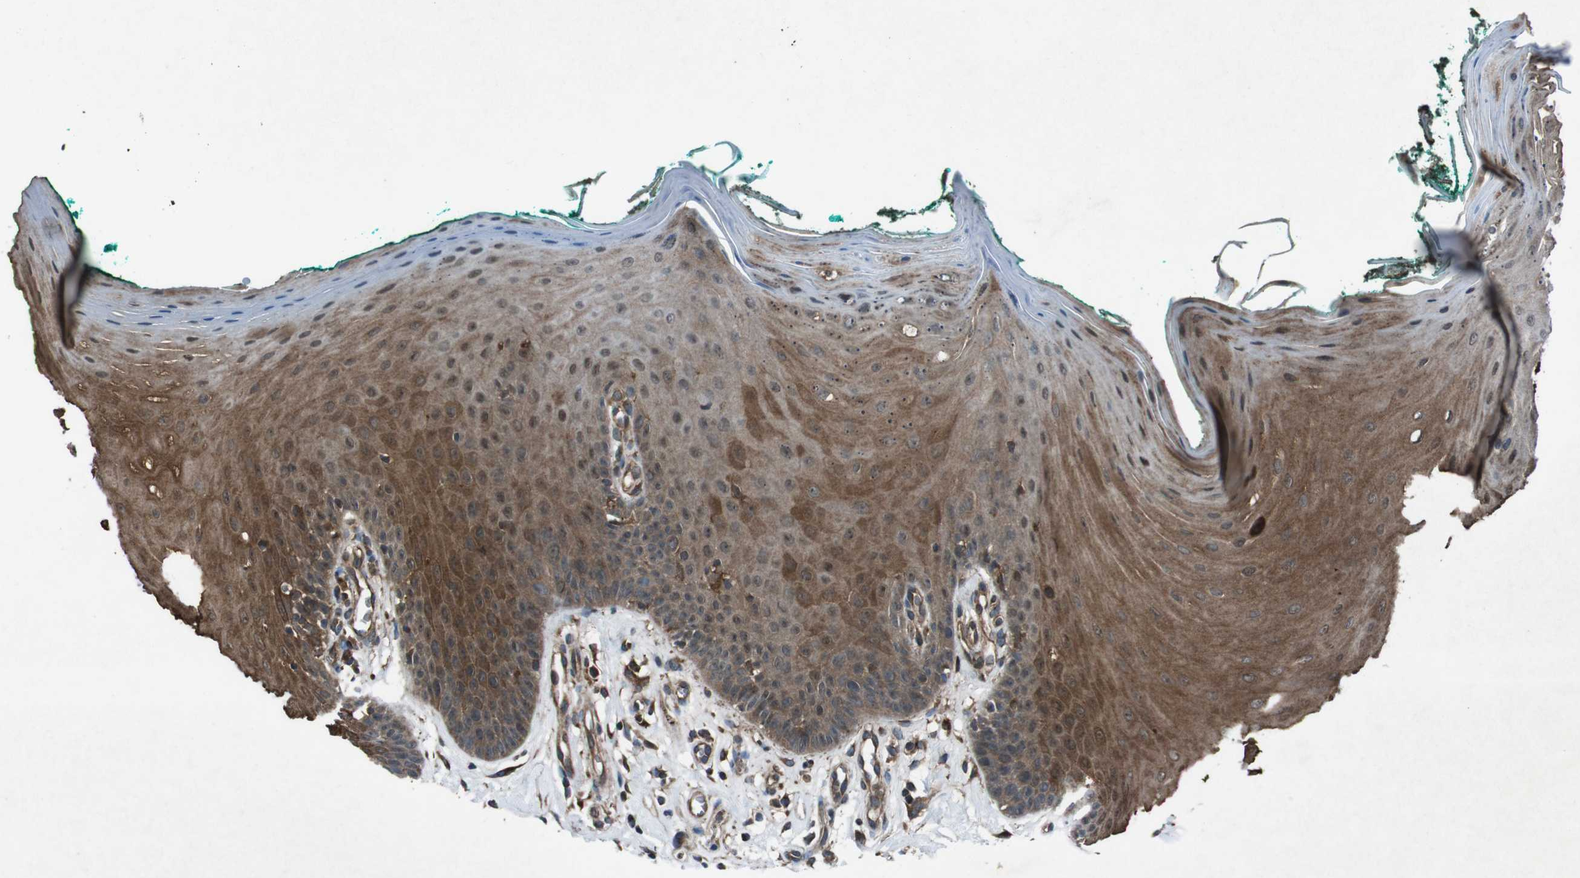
{"staining": {"intensity": "moderate", "quantity": ">75%", "location": "cytoplasmic/membranous"}, "tissue": "oral mucosa", "cell_type": "Squamous epithelial cells", "image_type": "normal", "snomed": [{"axis": "morphology", "description": "Normal tissue, NOS"}, {"axis": "topography", "description": "Skeletal muscle"}, {"axis": "topography", "description": "Oral tissue"}], "caption": "A photomicrograph showing moderate cytoplasmic/membranous positivity in approximately >75% of squamous epithelial cells in benign oral mucosa, as visualized by brown immunohistochemical staining.", "gene": "SLC27A4", "patient": {"sex": "male", "age": 58}}